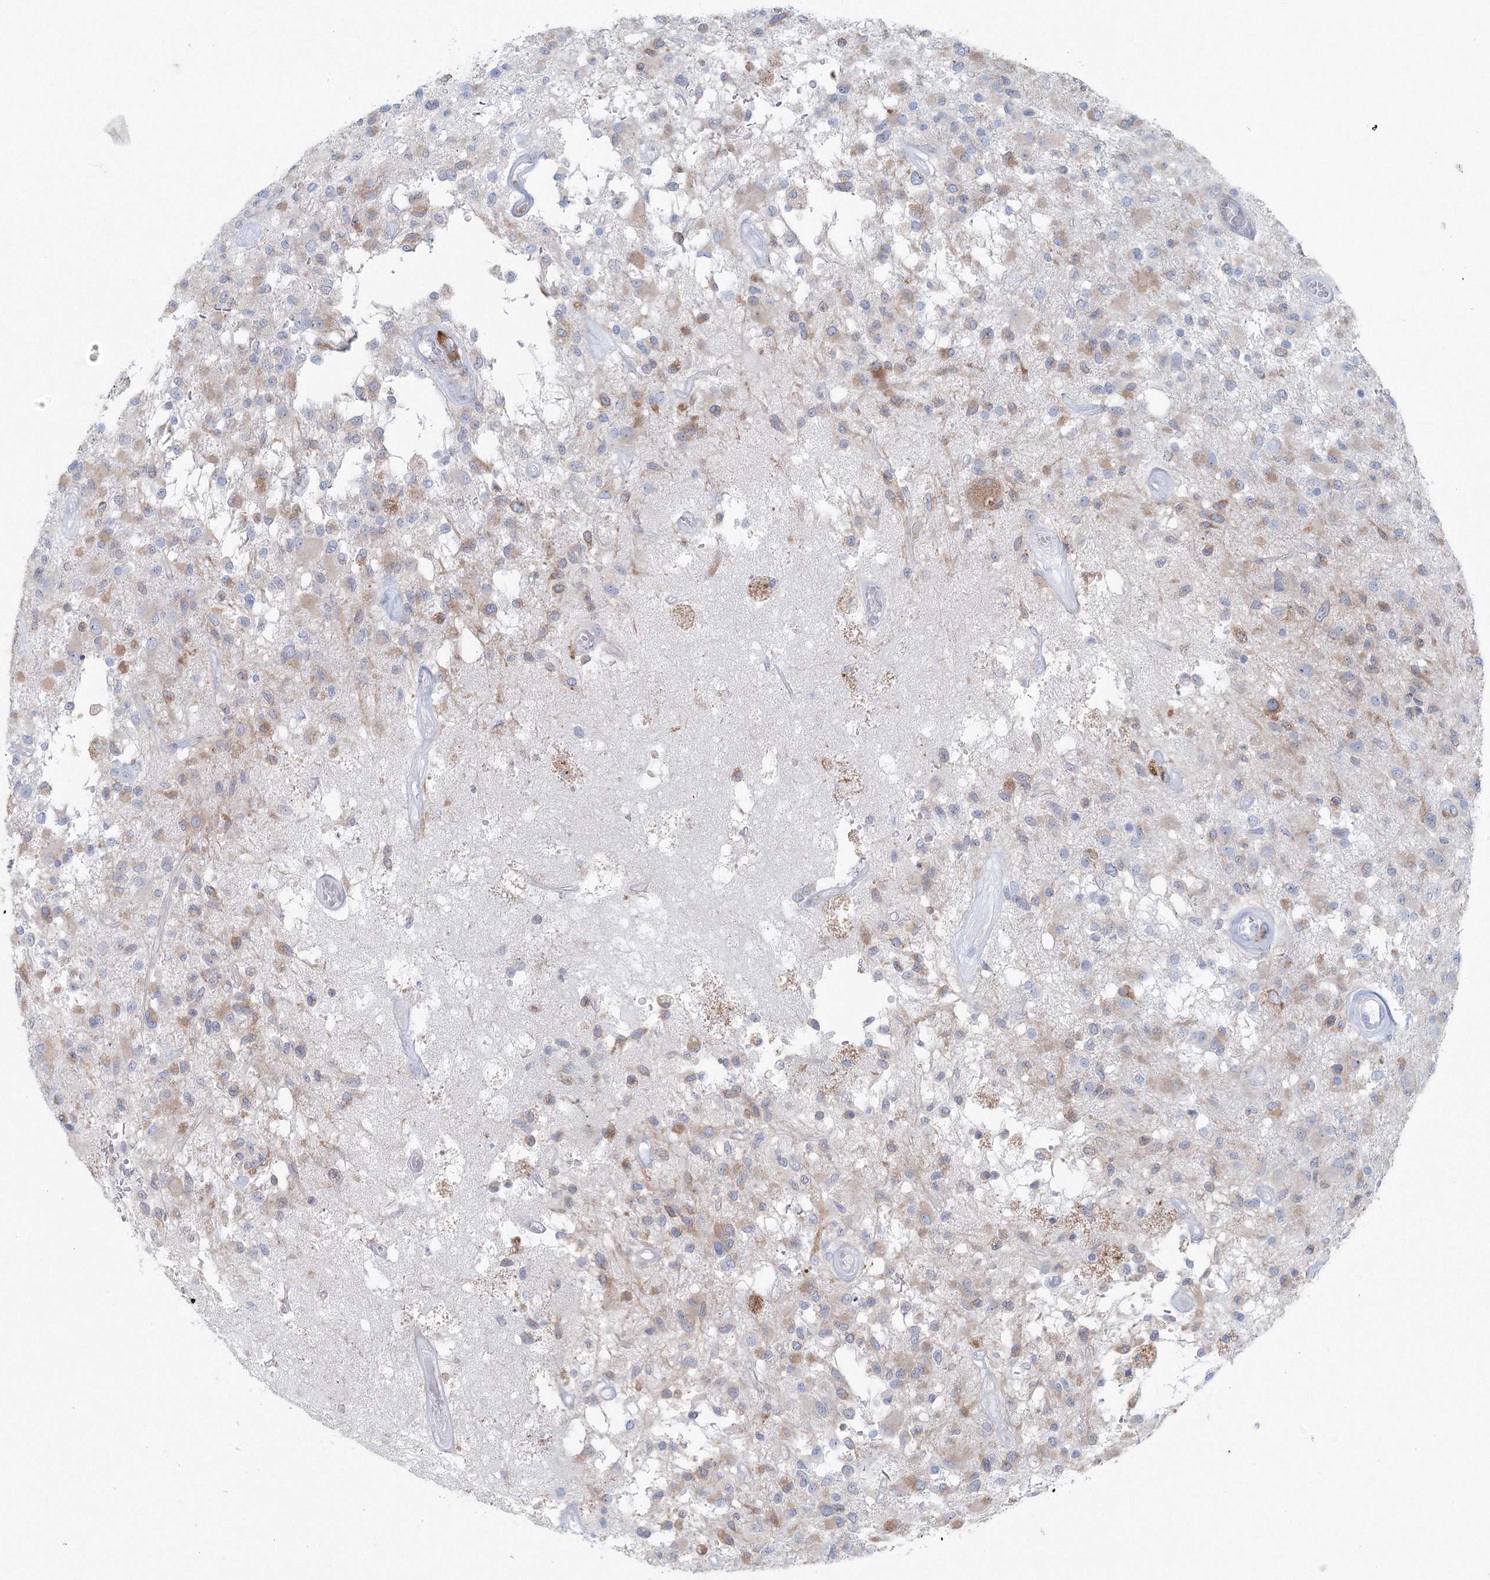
{"staining": {"intensity": "moderate", "quantity": "<25%", "location": "cytoplasmic/membranous"}, "tissue": "glioma", "cell_type": "Tumor cells", "image_type": "cancer", "snomed": [{"axis": "morphology", "description": "Glioma, malignant, High grade"}, {"axis": "morphology", "description": "Glioblastoma, NOS"}, {"axis": "topography", "description": "Brain"}], "caption": "IHC image of neoplastic tissue: human glioblastoma stained using immunohistochemistry demonstrates low levels of moderate protein expression localized specifically in the cytoplasmic/membranous of tumor cells, appearing as a cytoplasmic/membranous brown color.", "gene": "RCN1", "patient": {"sex": "male", "age": 60}}